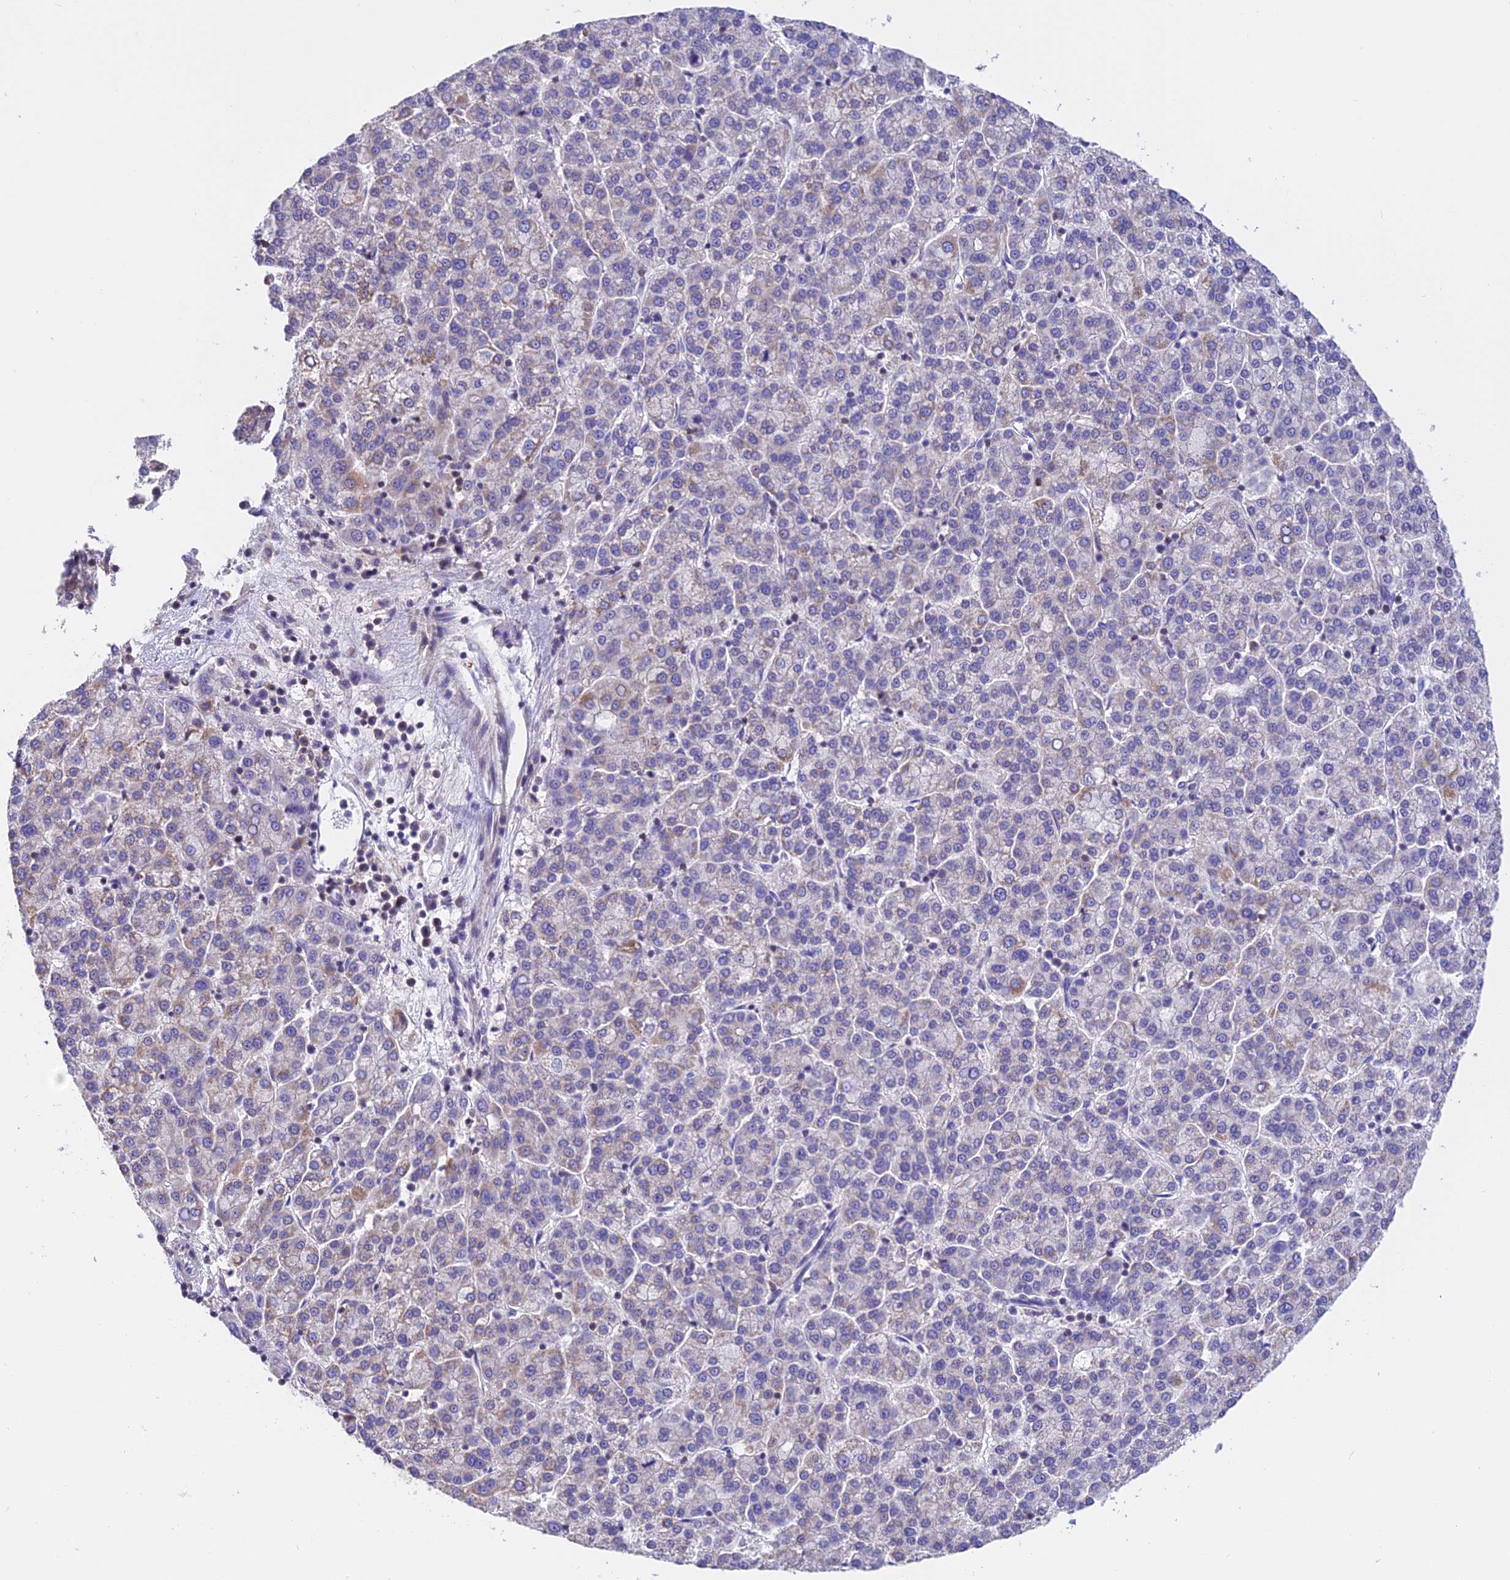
{"staining": {"intensity": "weak", "quantity": "<25%", "location": "cytoplasmic/membranous"}, "tissue": "liver cancer", "cell_type": "Tumor cells", "image_type": "cancer", "snomed": [{"axis": "morphology", "description": "Carcinoma, Hepatocellular, NOS"}, {"axis": "topography", "description": "Liver"}], "caption": "IHC image of liver cancer stained for a protein (brown), which displays no expression in tumor cells. The staining was performed using DAB to visualize the protein expression in brown, while the nuclei were stained in blue with hematoxylin (Magnification: 20x).", "gene": "LPXN", "patient": {"sex": "female", "age": 58}}